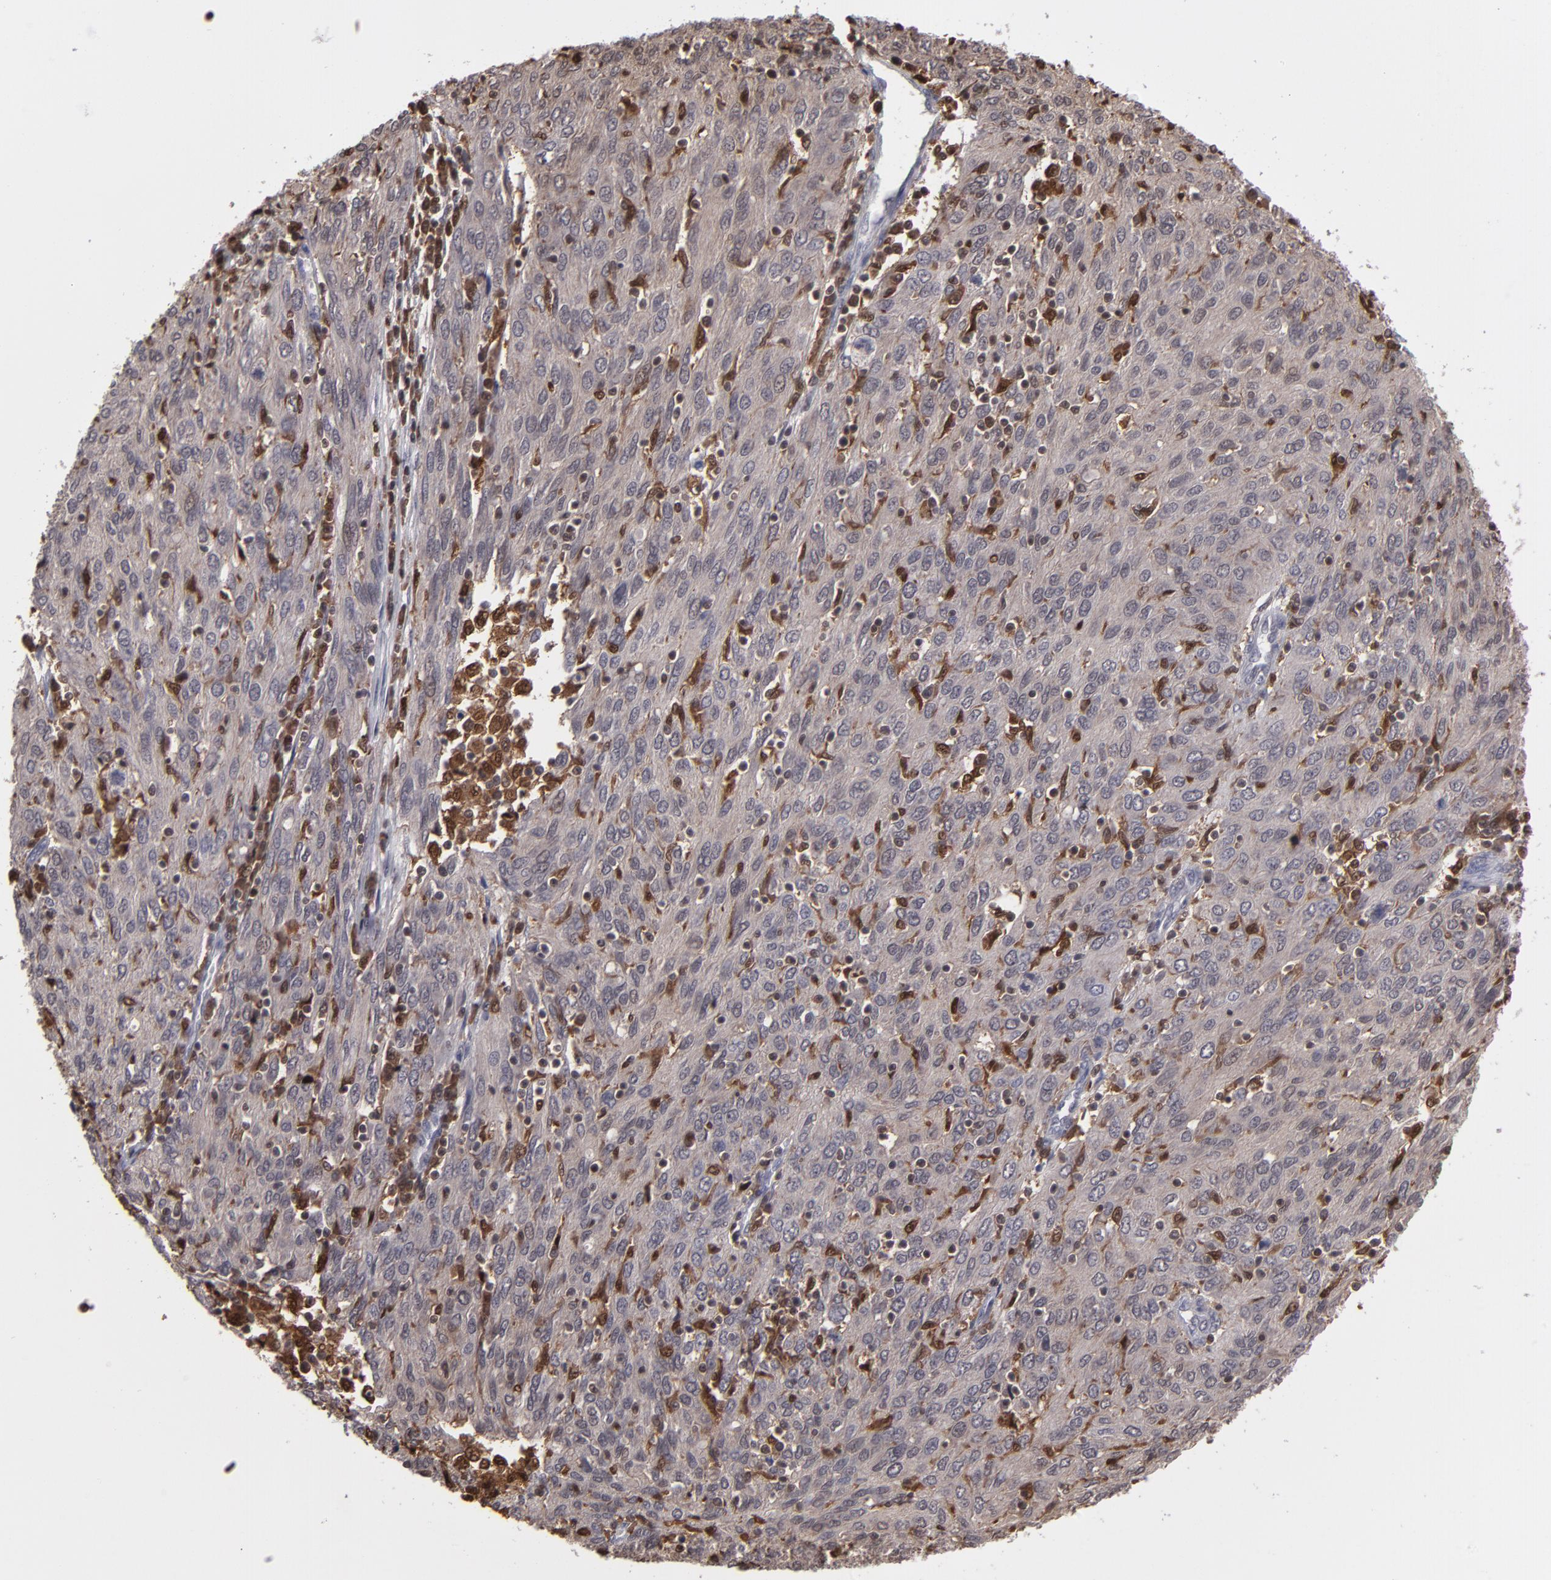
{"staining": {"intensity": "weak", "quantity": ">75%", "location": "cytoplasmic/membranous"}, "tissue": "ovarian cancer", "cell_type": "Tumor cells", "image_type": "cancer", "snomed": [{"axis": "morphology", "description": "Carcinoma, endometroid"}, {"axis": "topography", "description": "Ovary"}], "caption": "The micrograph exhibits immunohistochemical staining of endometroid carcinoma (ovarian). There is weak cytoplasmic/membranous expression is present in approximately >75% of tumor cells. Ihc stains the protein of interest in brown and the nuclei are stained blue.", "gene": "GRB2", "patient": {"sex": "female", "age": 50}}